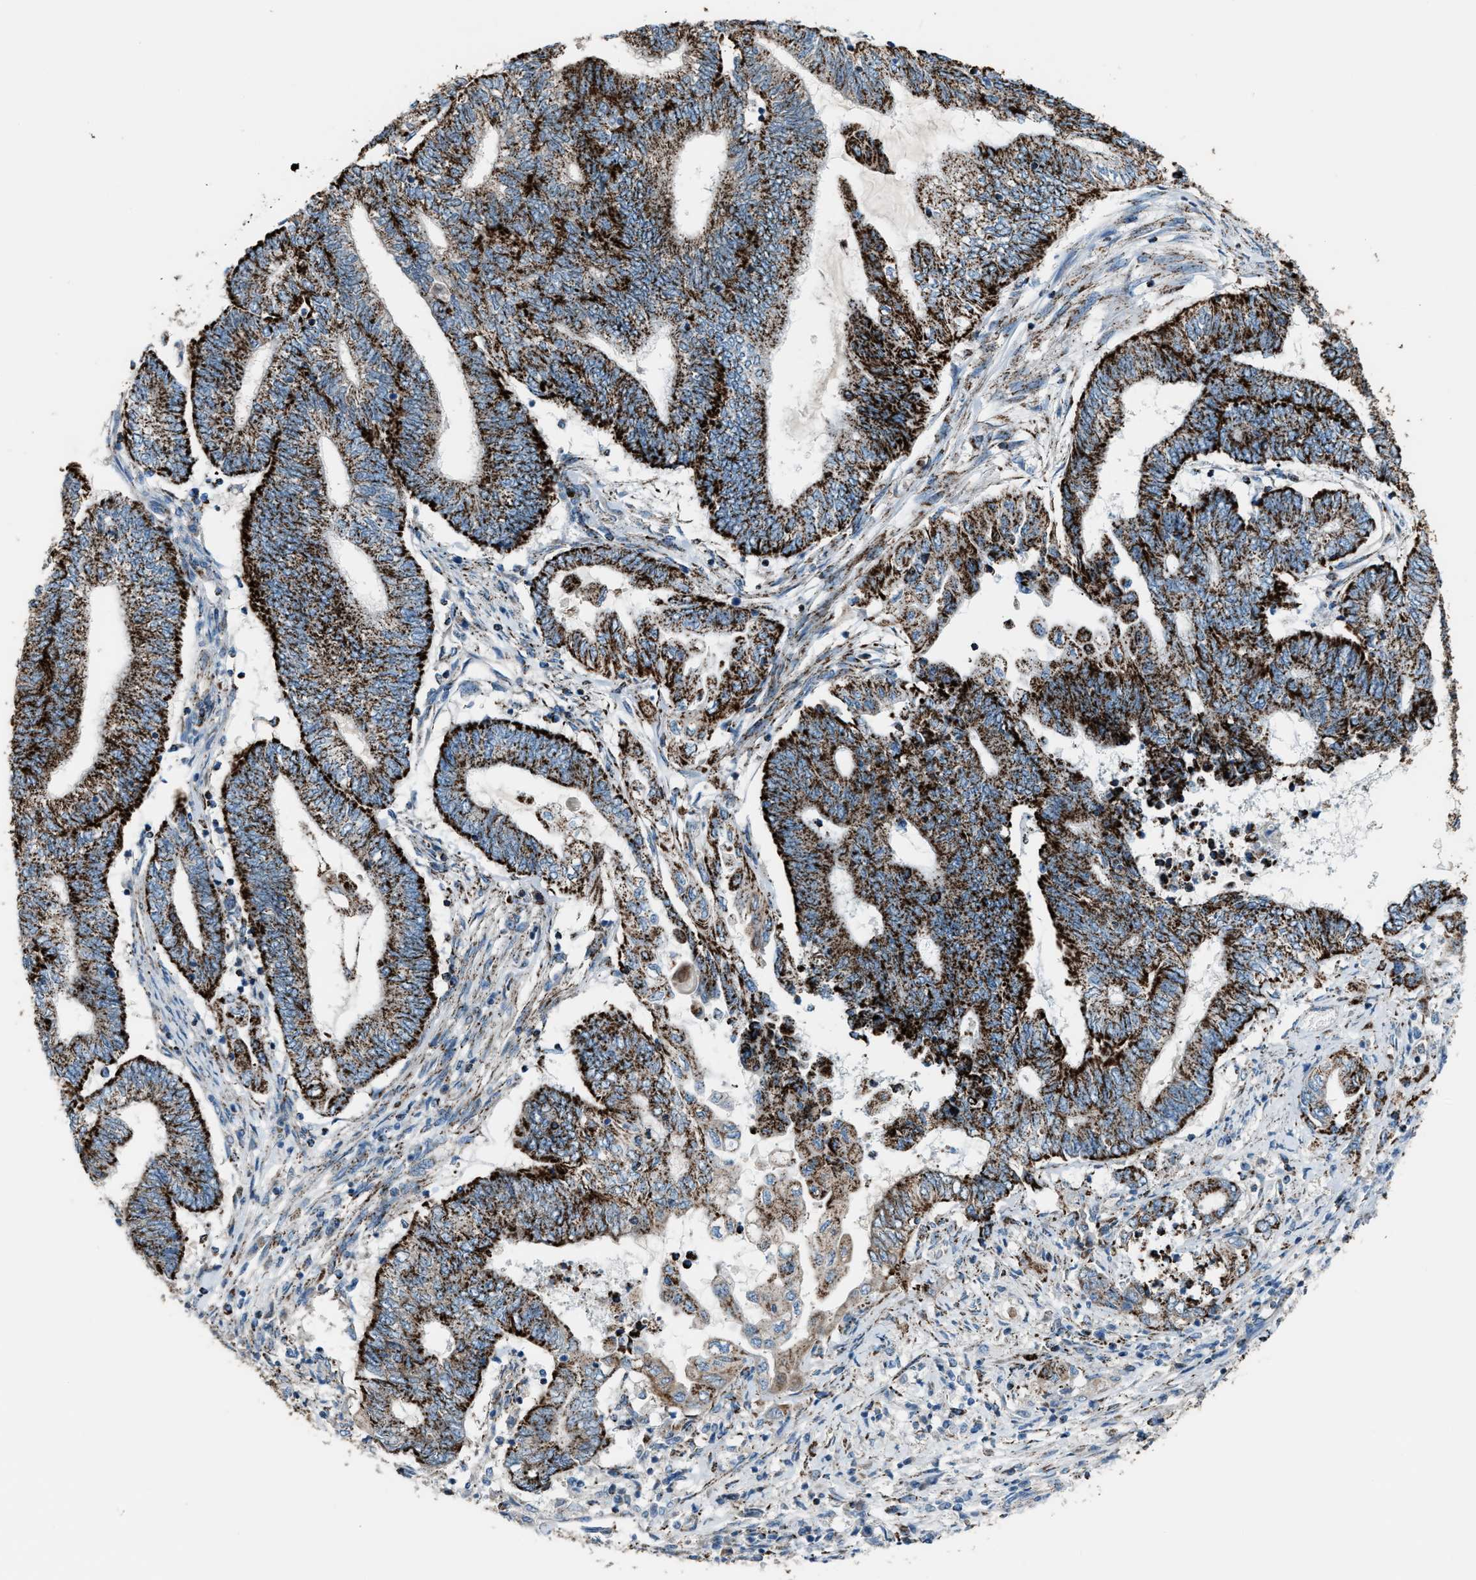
{"staining": {"intensity": "strong", "quantity": ">75%", "location": "cytoplasmic/membranous"}, "tissue": "endometrial cancer", "cell_type": "Tumor cells", "image_type": "cancer", "snomed": [{"axis": "morphology", "description": "Adenocarcinoma, NOS"}, {"axis": "topography", "description": "Uterus"}, {"axis": "topography", "description": "Endometrium"}], "caption": "Immunohistochemical staining of human endometrial cancer shows high levels of strong cytoplasmic/membranous protein expression in approximately >75% of tumor cells.", "gene": "MDH2", "patient": {"sex": "female", "age": 70}}